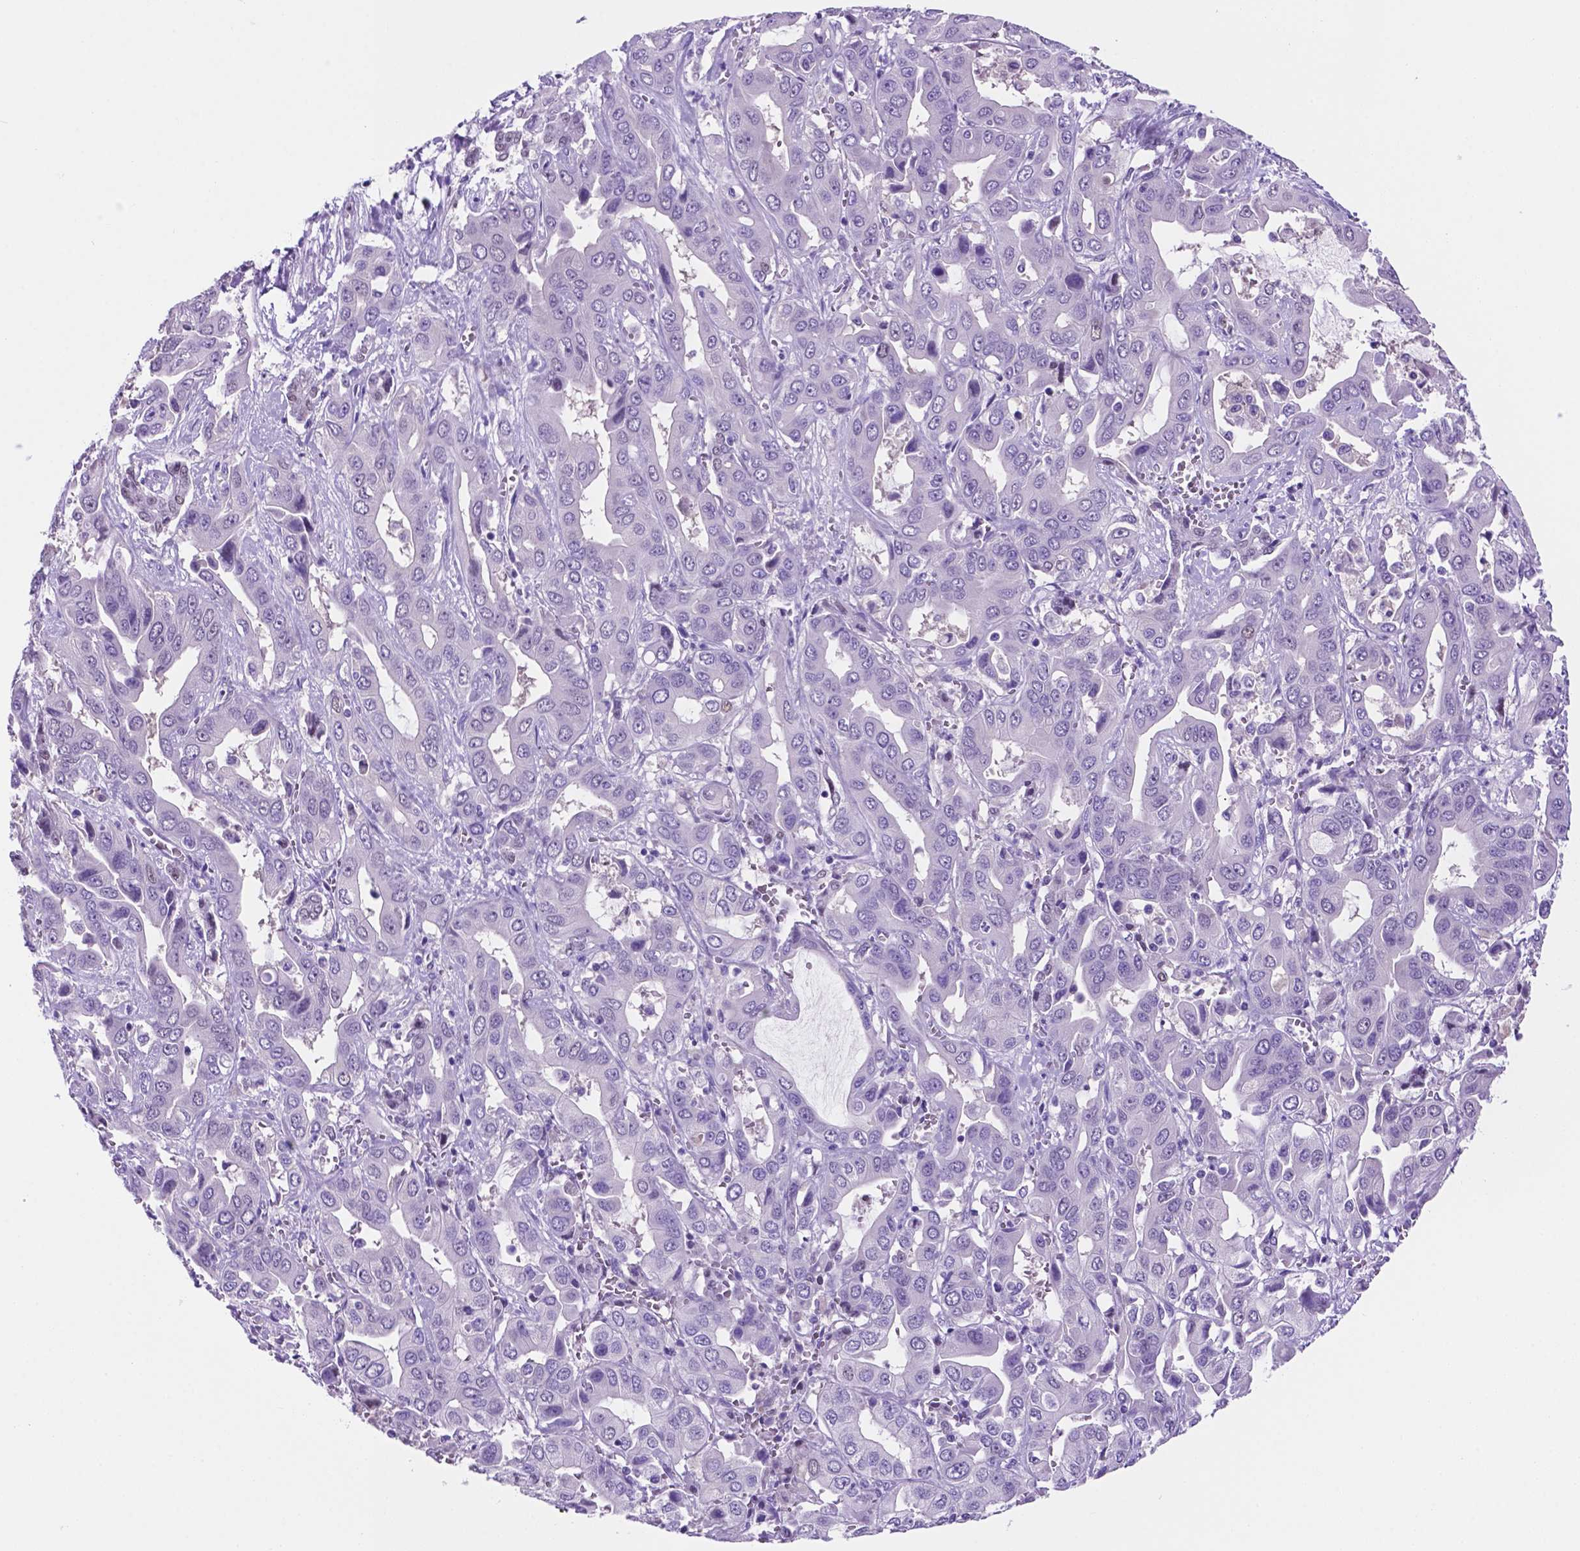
{"staining": {"intensity": "negative", "quantity": "none", "location": "none"}, "tissue": "liver cancer", "cell_type": "Tumor cells", "image_type": "cancer", "snomed": [{"axis": "morphology", "description": "Cholangiocarcinoma"}, {"axis": "topography", "description": "Liver"}], "caption": "An IHC histopathology image of liver cancer (cholangiocarcinoma) is shown. There is no staining in tumor cells of liver cancer (cholangiocarcinoma).", "gene": "TMEM210", "patient": {"sex": "female", "age": 52}}